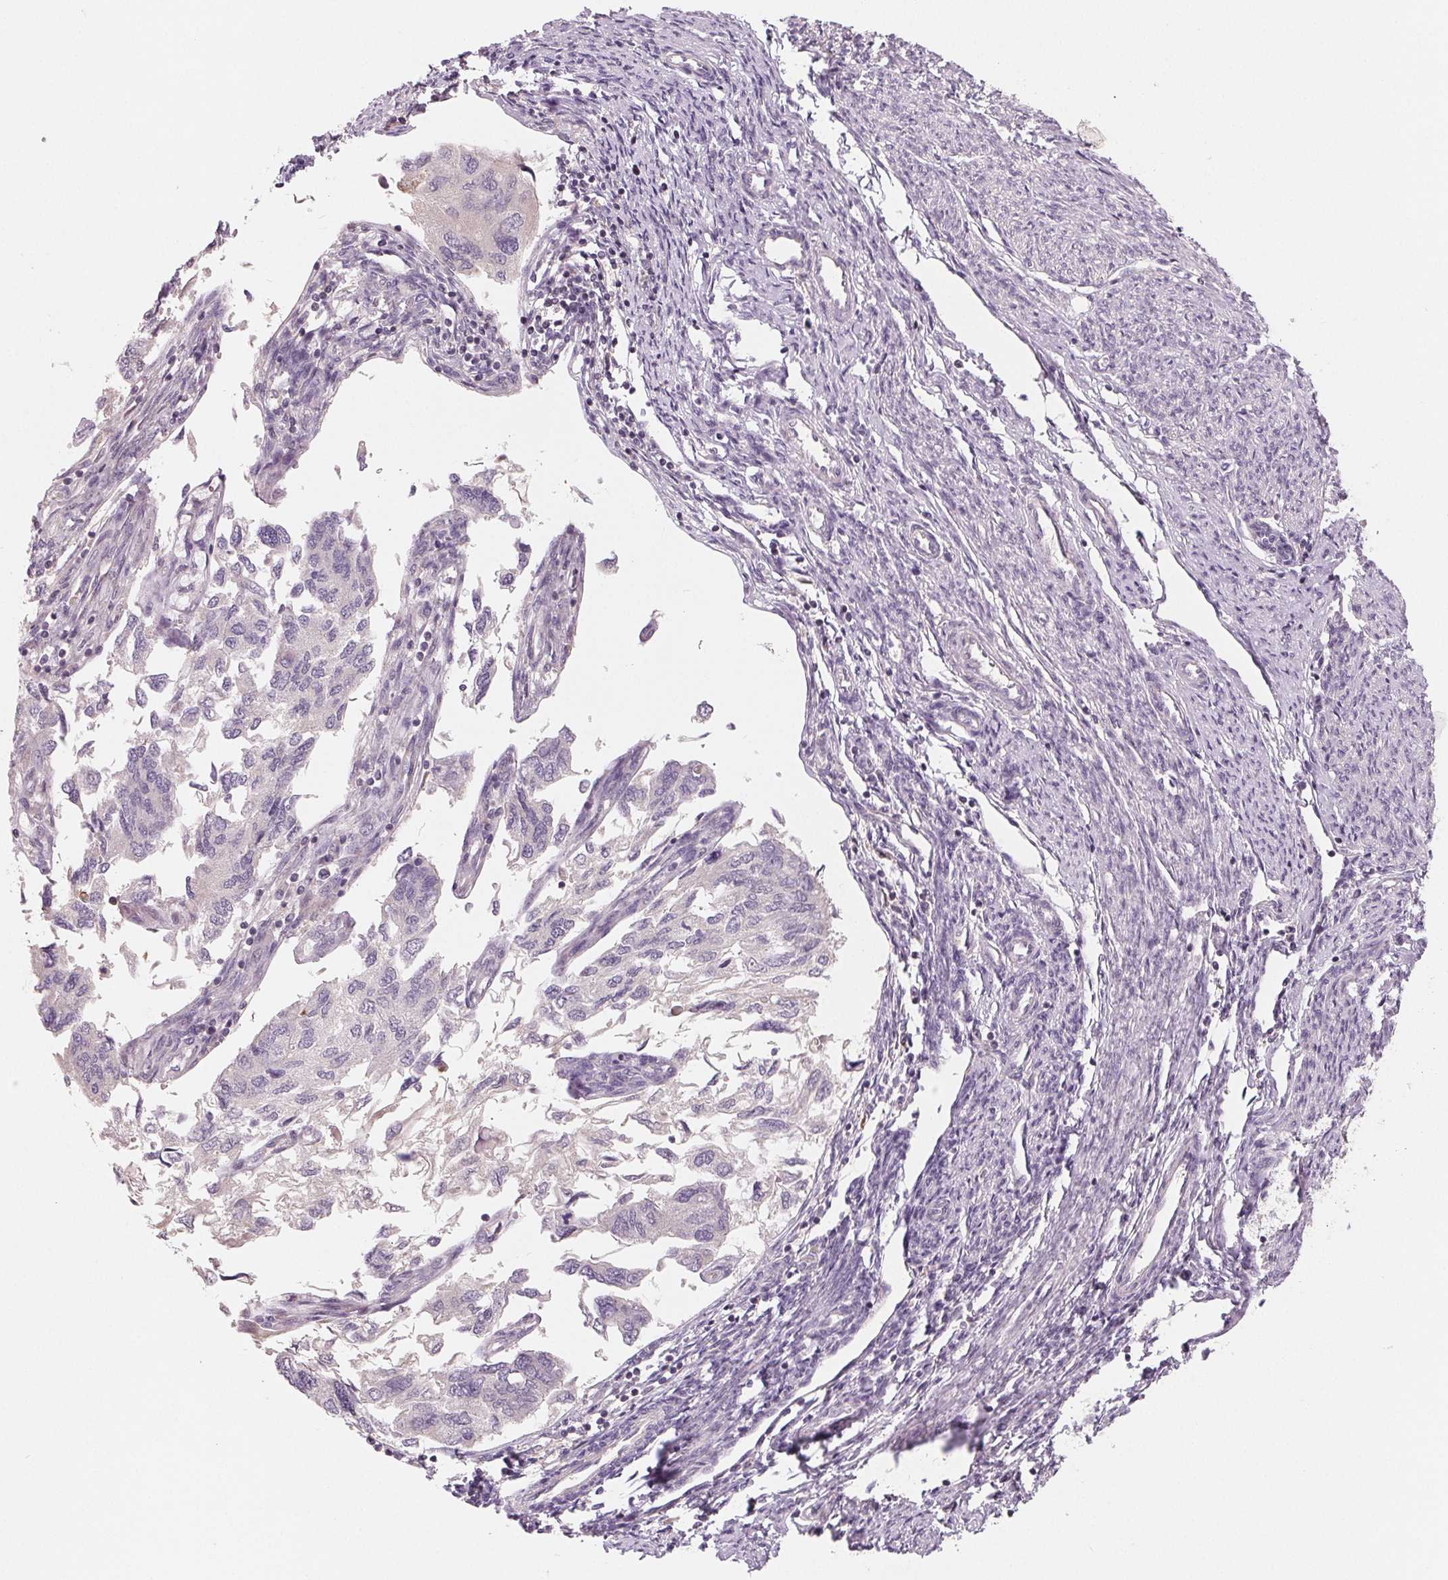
{"staining": {"intensity": "negative", "quantity": "none", "location": "none"}, "tissue": "endometrial cancer", "cell_type": "Tumor cells", "image_type": "cancer", "snomed": [{"axis": "morphology", "description": "Carcinoma, NOS"}, {"axis": "topography", "description": "Uterus"}], "caption": "This is a micrograph of IHC staining of endometrial cancer, which shows no expression in tumor cells. (Brightfield microscopy of DAB immunohistochemistry at high magnification).", "gene": "AQP8", "patient": {"sex": "female", "age": 76}}